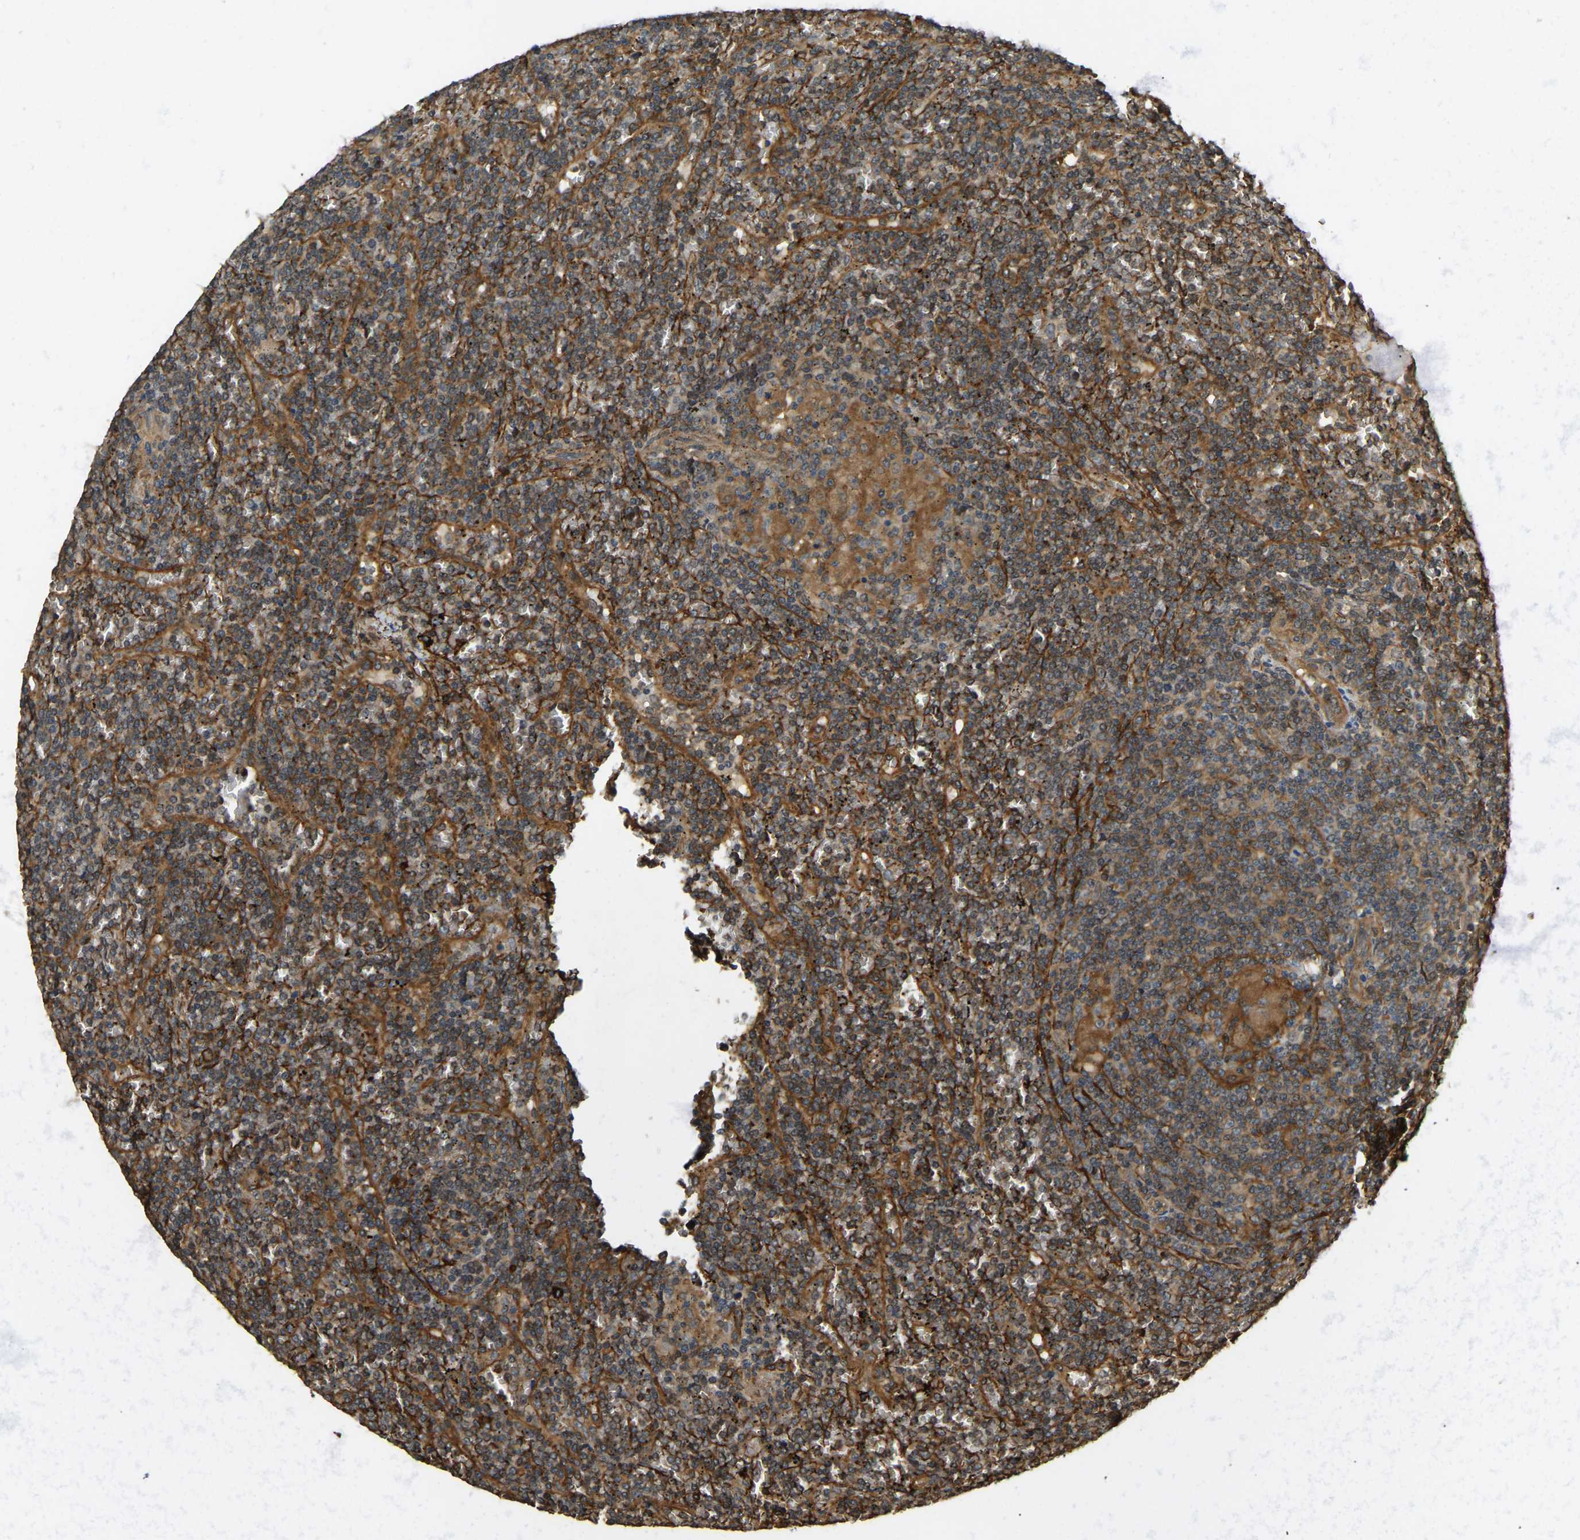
{"staining": {"intensity": "moderate", "quantity": ">75%", "location": "cytoplasmic/membranous"}, "tissue": "lymphoma", "cell_type": "Tumor cells", "image_type": "cancer", "snomed": [{"axis": "morphology", "description": "Malignant lymphoma, non-Hodgkin's type, Low grade"}, {"axis": "topography", "description": "Spleen"}], "caption": "High-power microscopy captured an IHC image of low-grade malignant lymphoma, non-Hodgkin's type, revealing moderate cytoplasmic/membranous staining in about >75% of tumor cells. (Stains: DAB in brown, nuclei in blue, Microscopy: brightfield microscopy at high magnification).", "gene": "ERGIC1", "patient": {"sex": "female", "age": 19}}